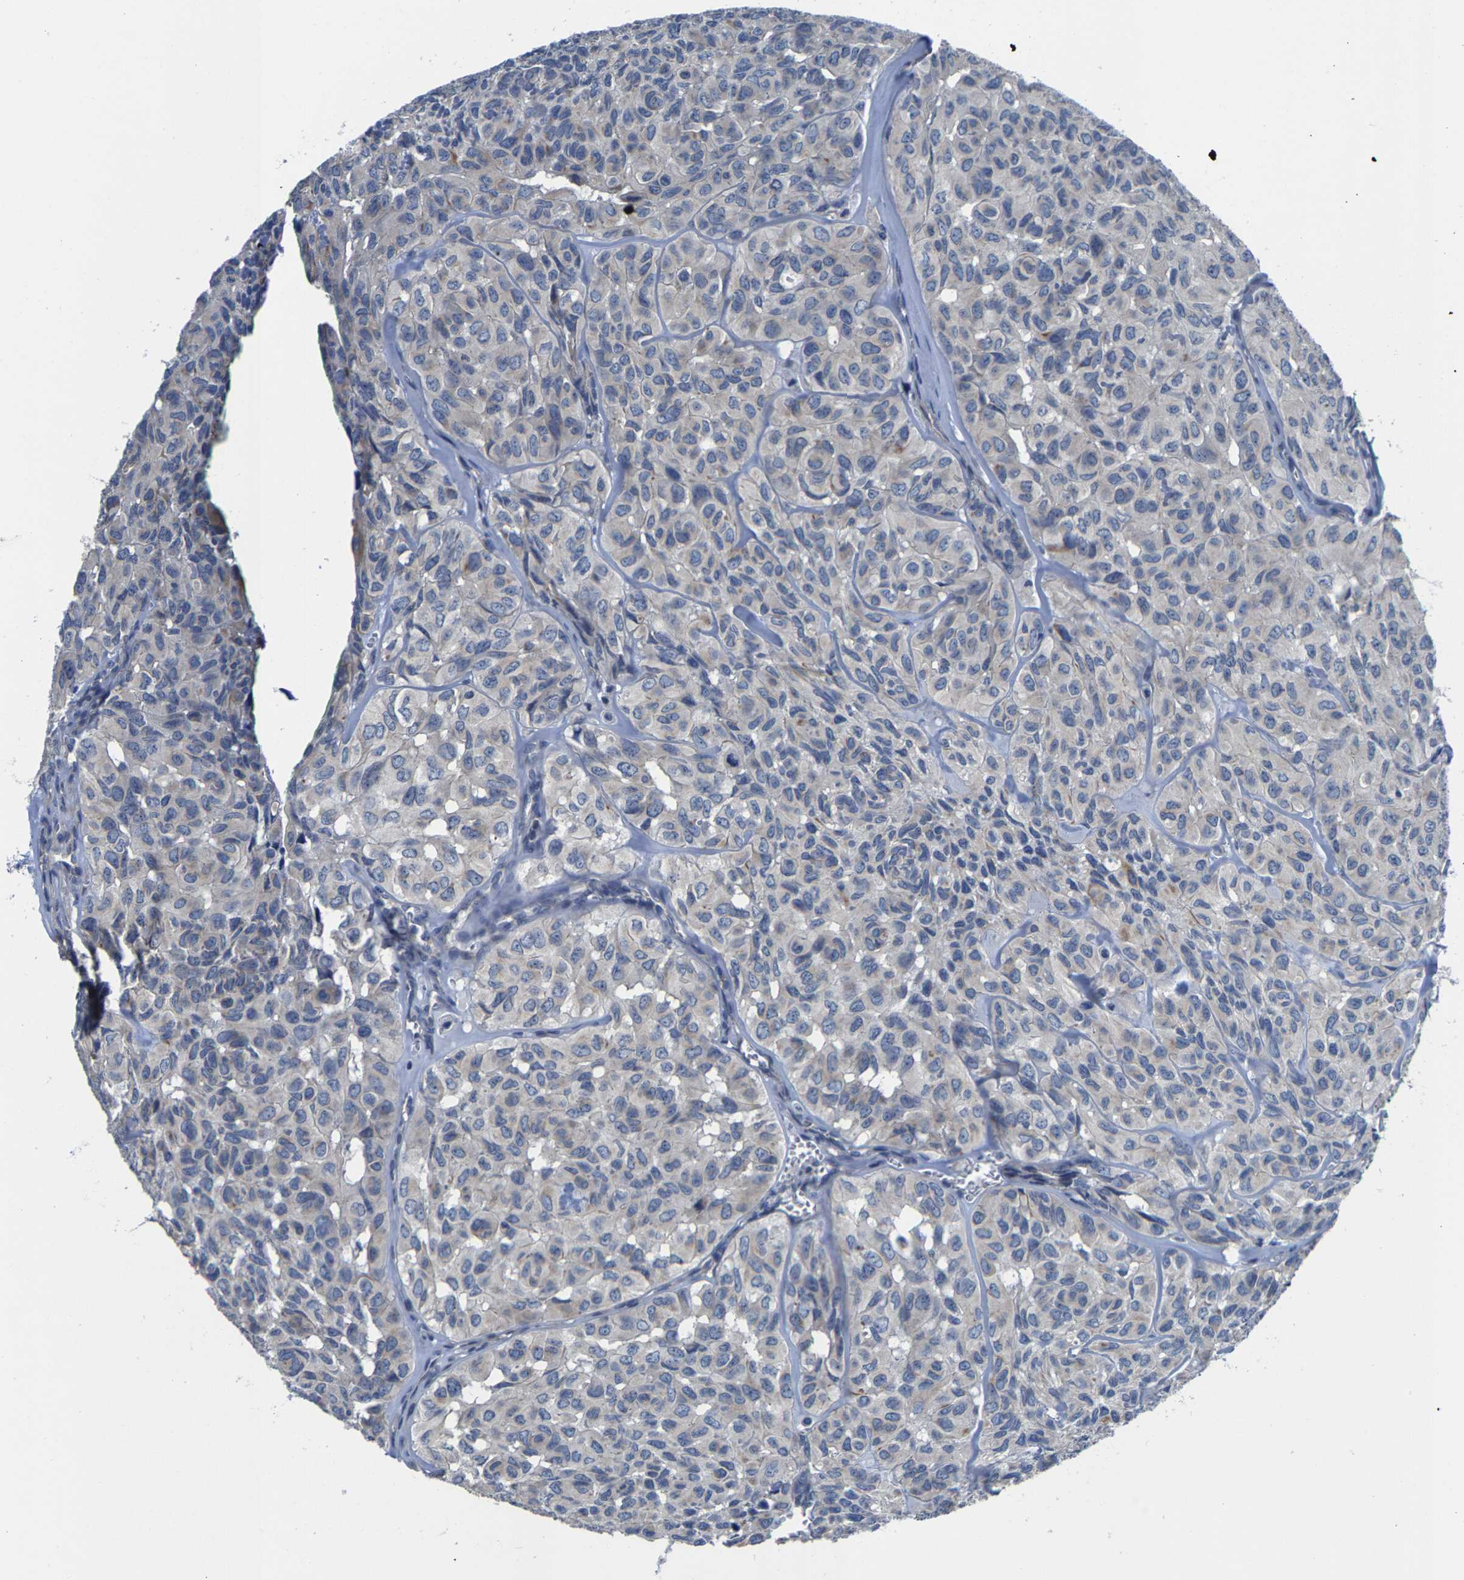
{"staining": {"intensity": "negative", "quantity": "none", "location": "none"}, "tissue": "head and neck cancer", "cell_type": "Tumor cells", "image_type": "cancer", "snomed": [{"axis": "morphology", "description": "Adenocarcinoma, NOS"}, {"axis": "topography", "description": "Salivary gland, NOS"}, {"axis": "topography", "description": "Head-Neck"}], "caption": "The IHC photomicrograph has no significant staining in tumor cells of head and neck cancer (adenocarcinoma) tissue. (IHC, brightfield microscopy, high magnification).", "gene": "AGBL3", "patient": {"sex": "female", "age": 76}}